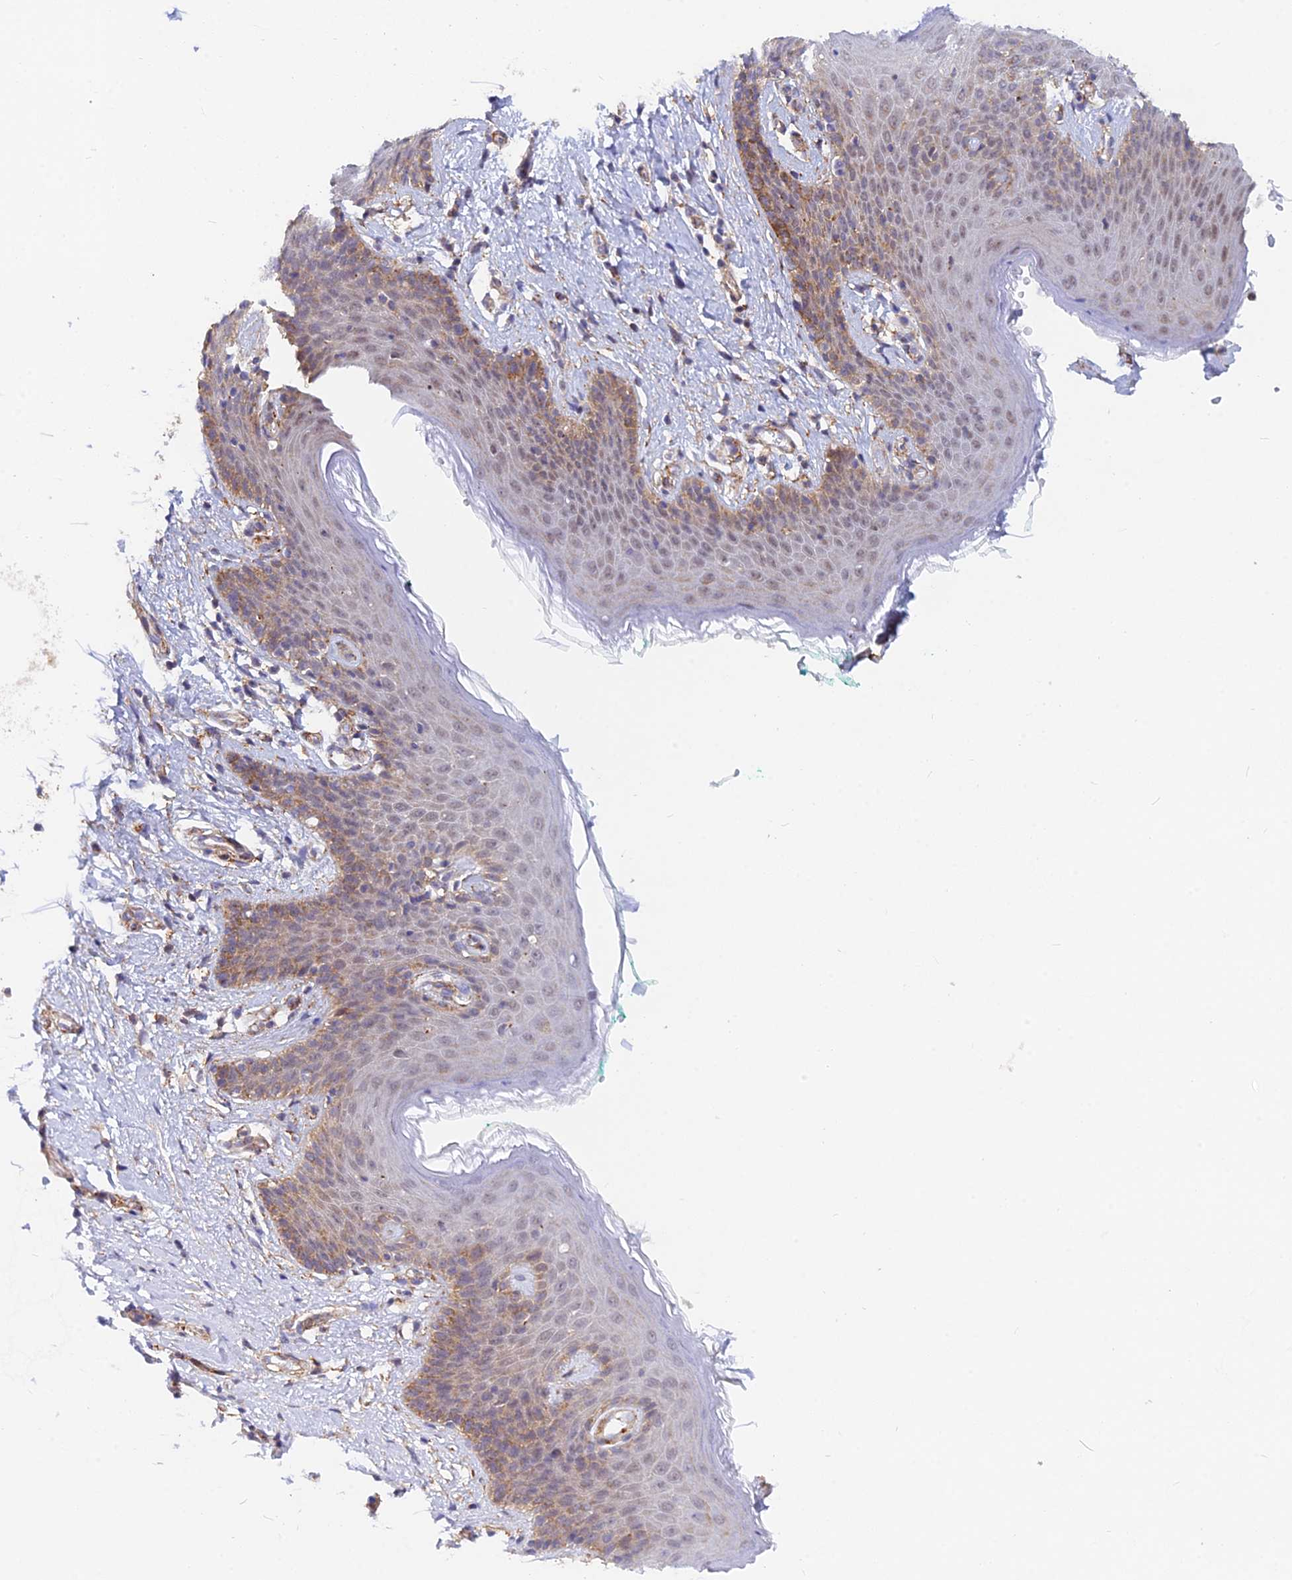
{"staining": {"intensity": "moderate", "quantity": "25%-75%", "location": "cytoplasmic/membranous,nuclear"}, "tissue": "skin", "cell_type": "Epidermal cells", "image_type": "normal", "snomed": [{"axis": "morphology", "description": "Normal tissue, NOS"}, {"axis": "topography", "description": "Vulva"}], "caption": "Immunohistochemistry (IHC) staining of benign skin, which reveals medium levels of moderate cytoplasmic/membranous,nuclear expression in approximately 25%-75% of epidermal cells indicating moderate cytoplasmic/membranous,nuclear protein staining. The staining was performed using DAB (3,3'-diaminobenzidine) (brown) for protein detection and nuclei were counterstained in hematoxylin (blue).", "gene": "VSTM2L", "patient": {"sex": "female", "age": 66}}